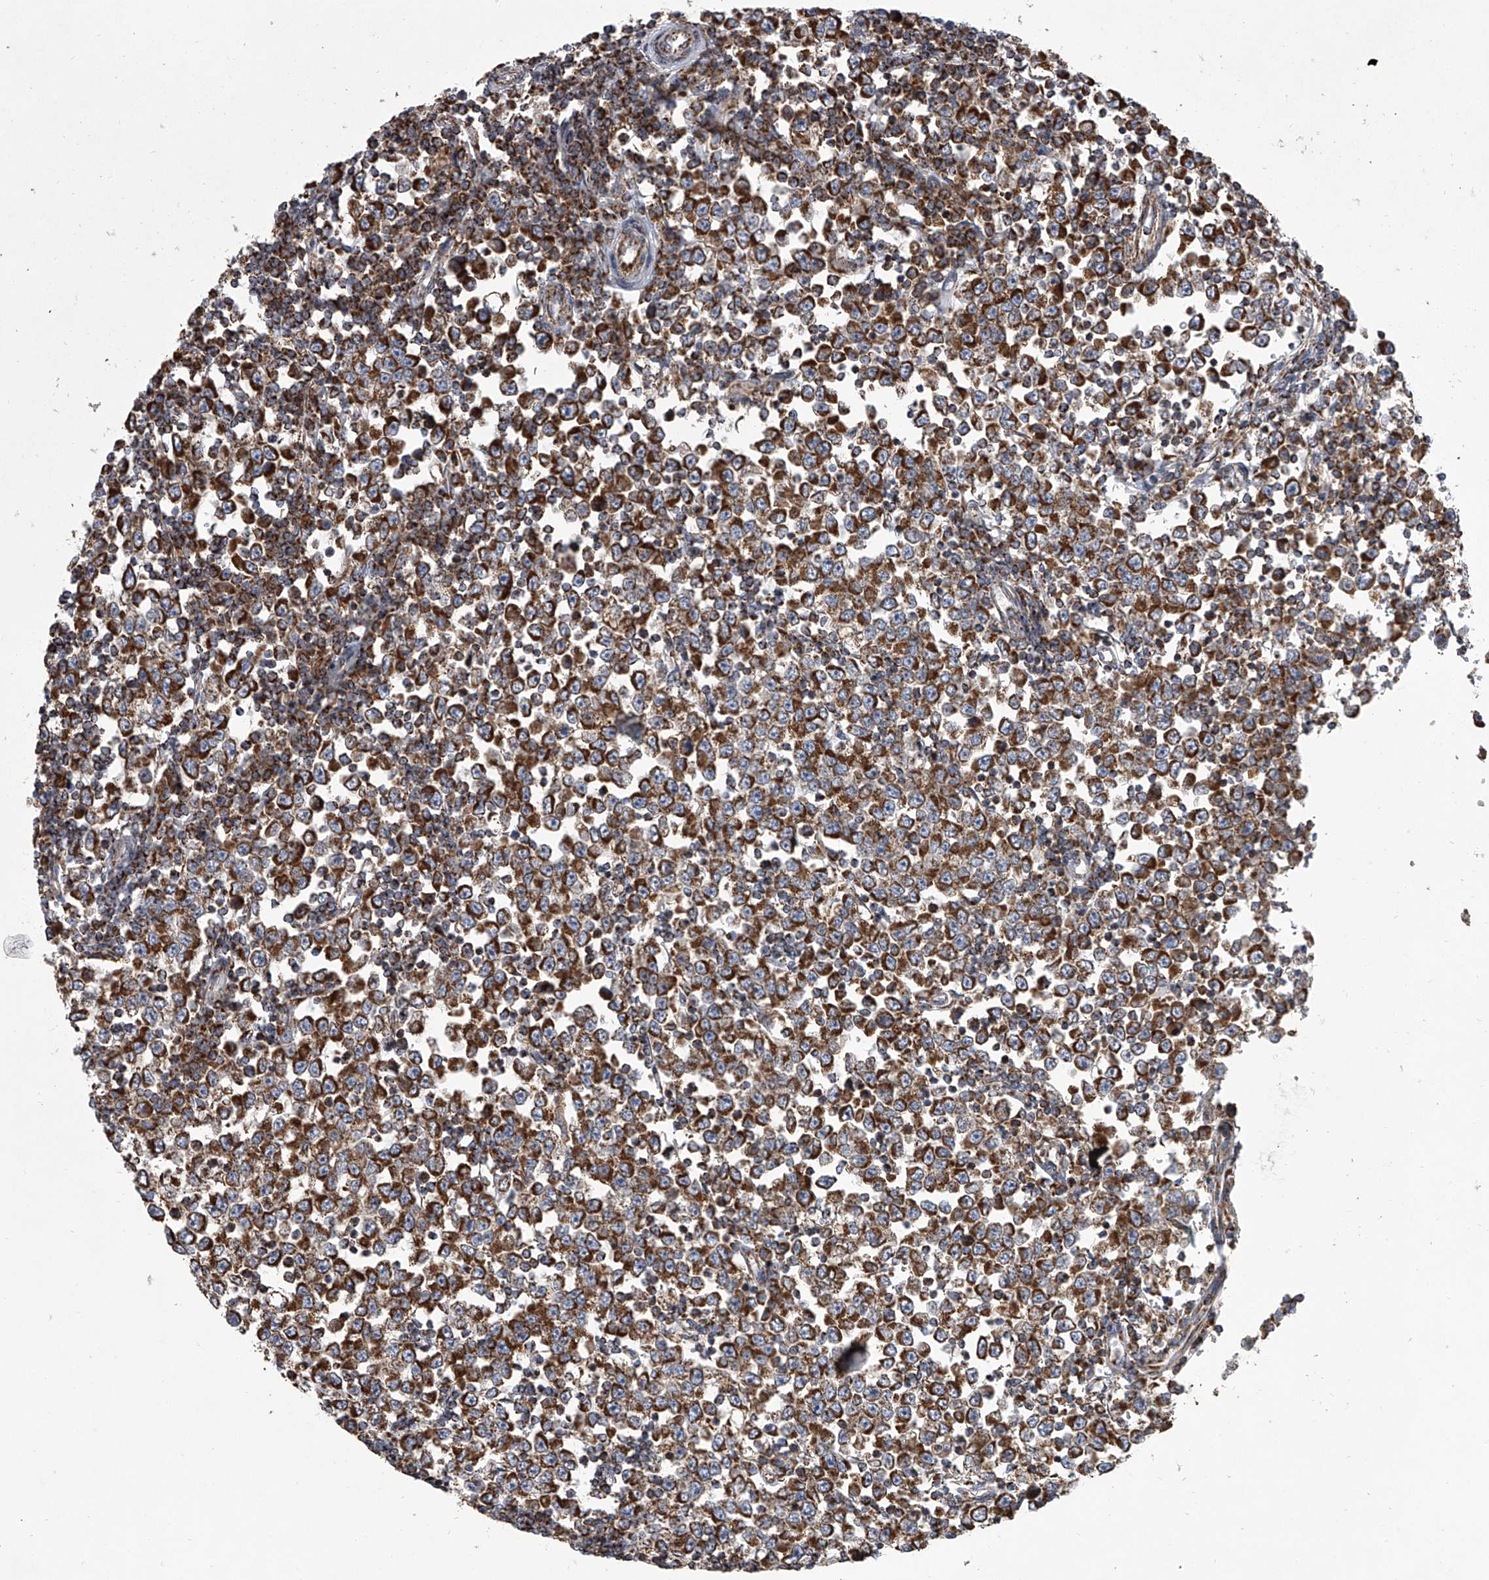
{"staining": {"intensity": "moderate", "quantity": ">75%", "location": "cytoplasmic/membranous"}, "tissue": "testis cancer", "cell_type": "Tumor cells", "image_type": "cancer", "snomed": [{"axis": "morphology", "description": "Seminoma, NOS"}, {"axis": "topography", "description": "Testis"}], "caption": "Approximately >75% of tumor cells in human testis cancer display moderate cytoplasmic/membranous protein expression as visualized by brown immunohistochemical staining.", "gene": "ZC3H15", "patient": {"sex": "male", "age": 65}}